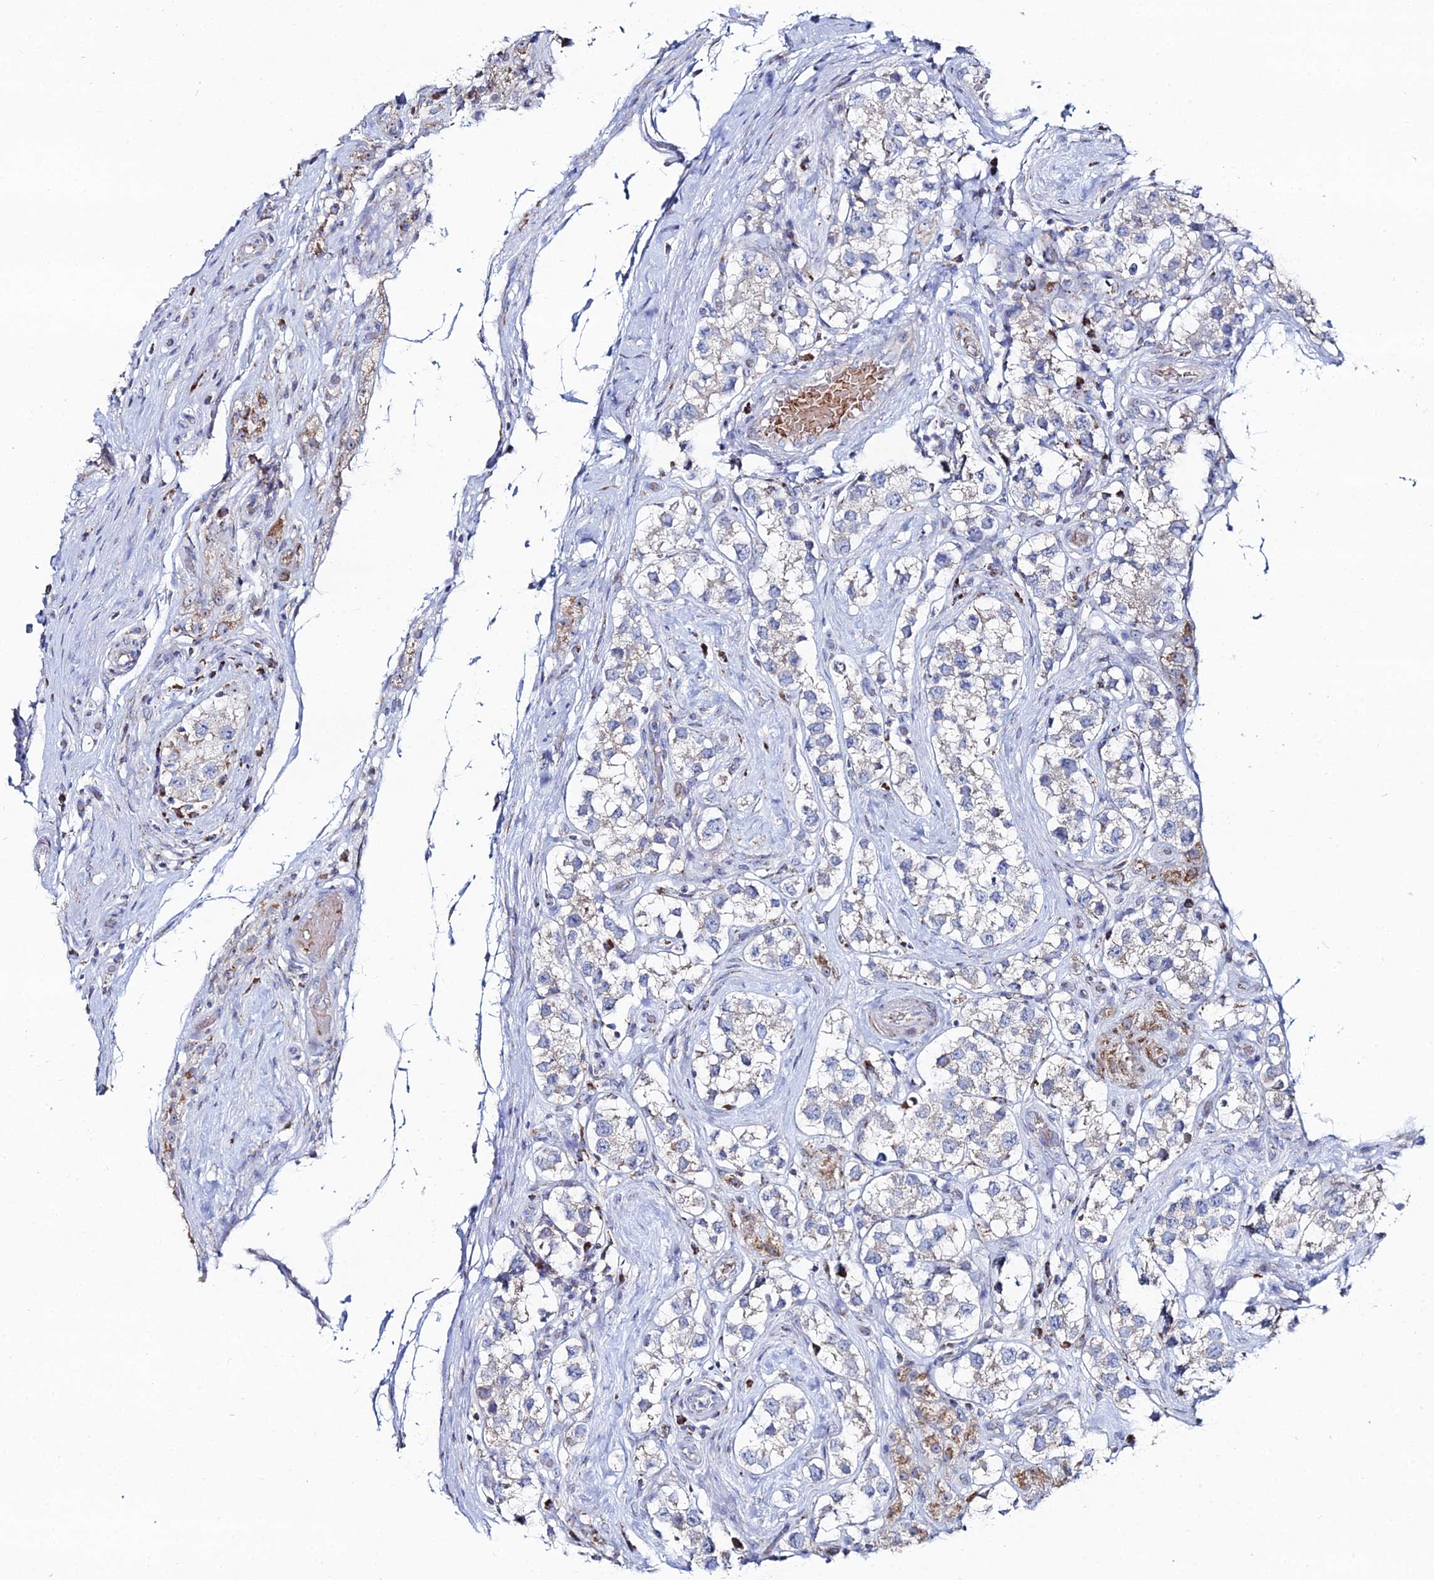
{"staining": {"intensity": "weak", "quantity": "25%-75%", "location": "cytoplasmic/membranous"}, "tissue": "testis cancer", "cell_type": "Tumor cells", "image_type": "cancer", "snomed": [{"axis": "morphology", "description": "Seminoma, NOS"}, {"axis": "topography", "description": "Testis"}], "caption": "High-power microscopy captured an immunohistochemistry (IHC) photomicrograph of testis seminoma, revealing weak cytoplasmic/membranous staining in about 25%-75% of tumor cells.", "gene": "MPC1", "patient": {"sex": "male", "age": 34}}